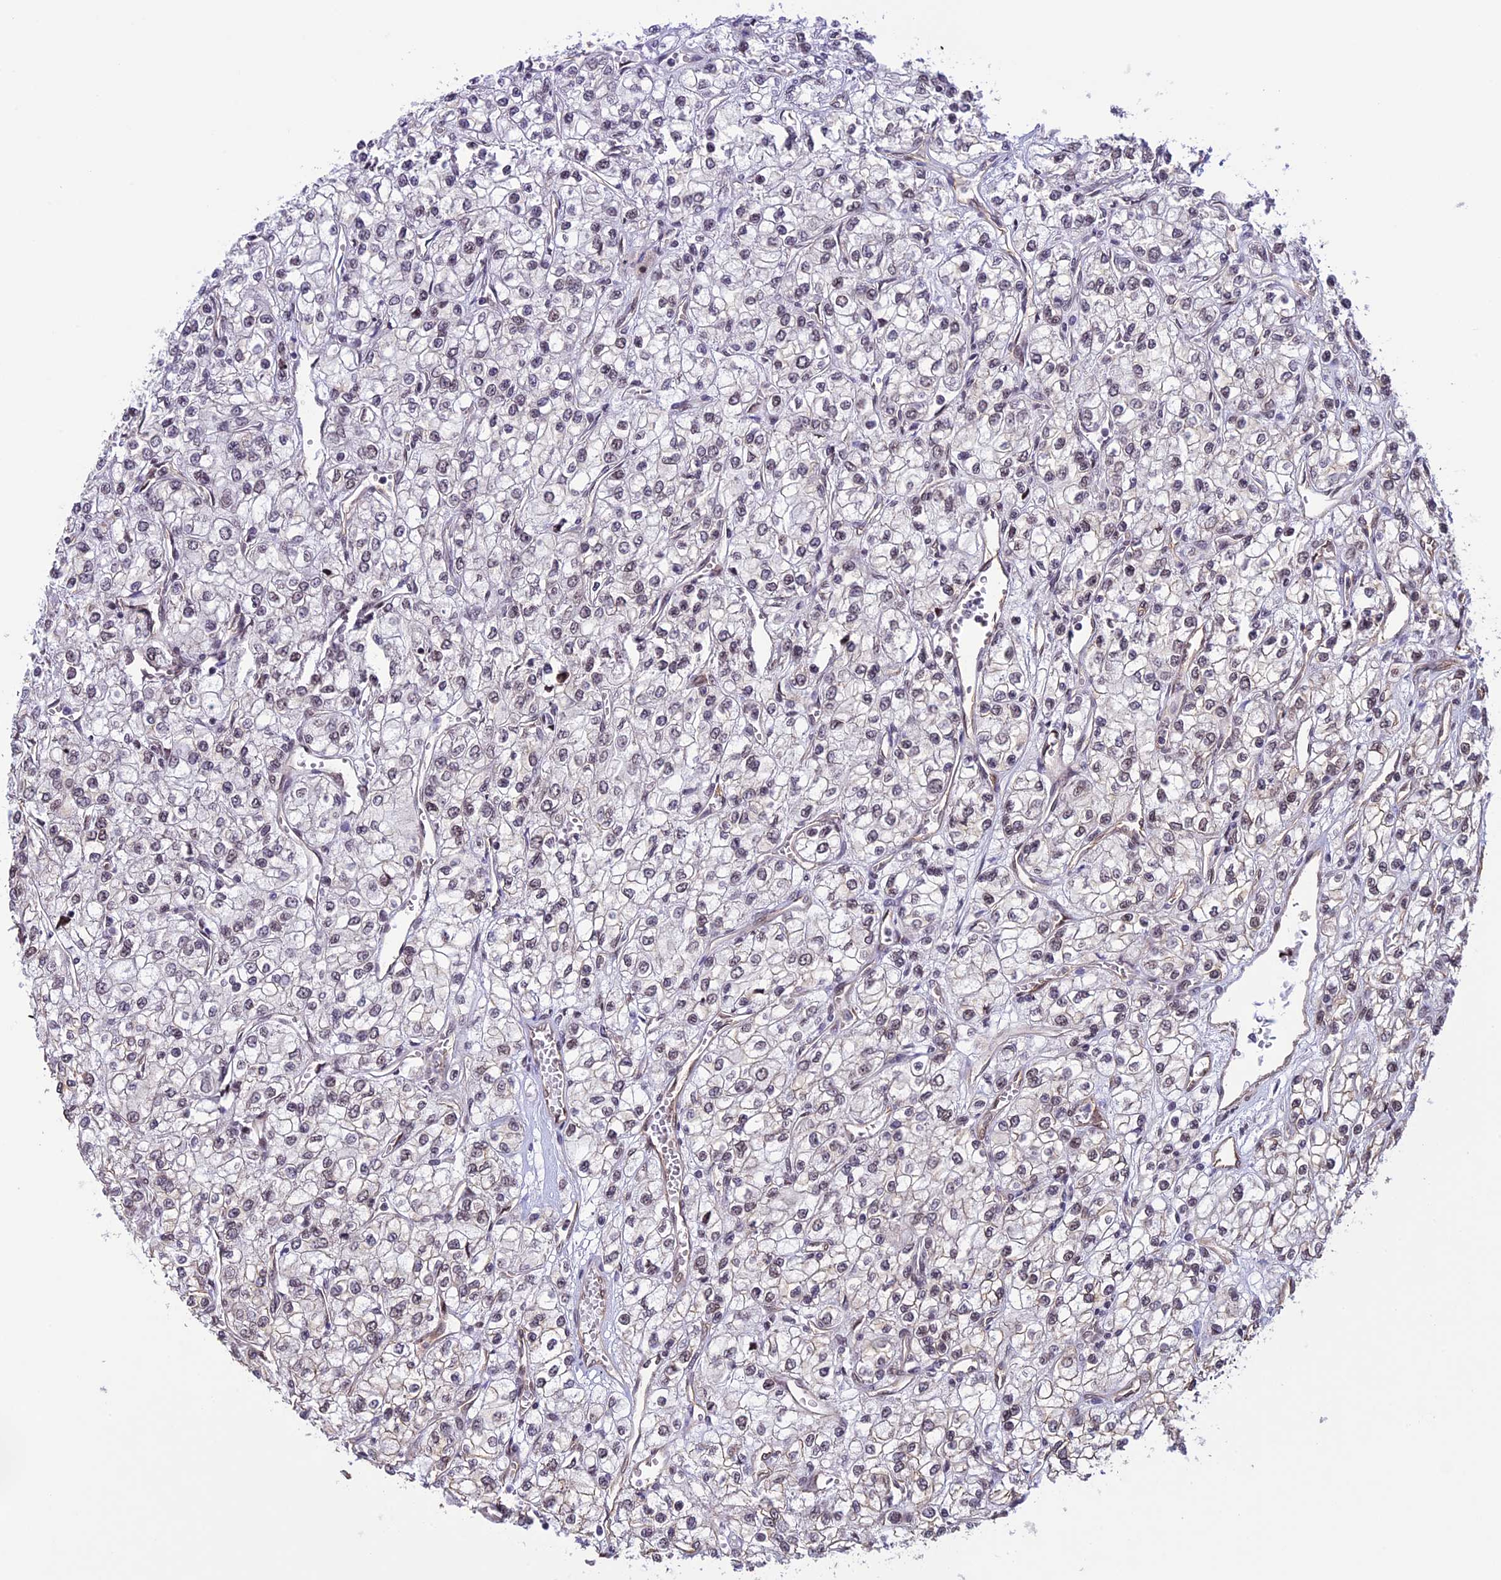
{"staining": {"intensity": "weak", "quantity": "<25%", "location": "nuclear"}, "tissue": "renal cancer", "cell_type": "Tumor cells", "image_type": "cancer", "snomed": [{"axis": "morphology", "description": "Adenocarcinoma, NOS"}, {"axis": "topography", "description": "Kidney"}], "caption": "This is a micrograph of IHC staining of renal cancer, which shows no expression in tumor cells.", "gene": "MPHOSPH8", "patient": {"sex": "male", "age": 80}}